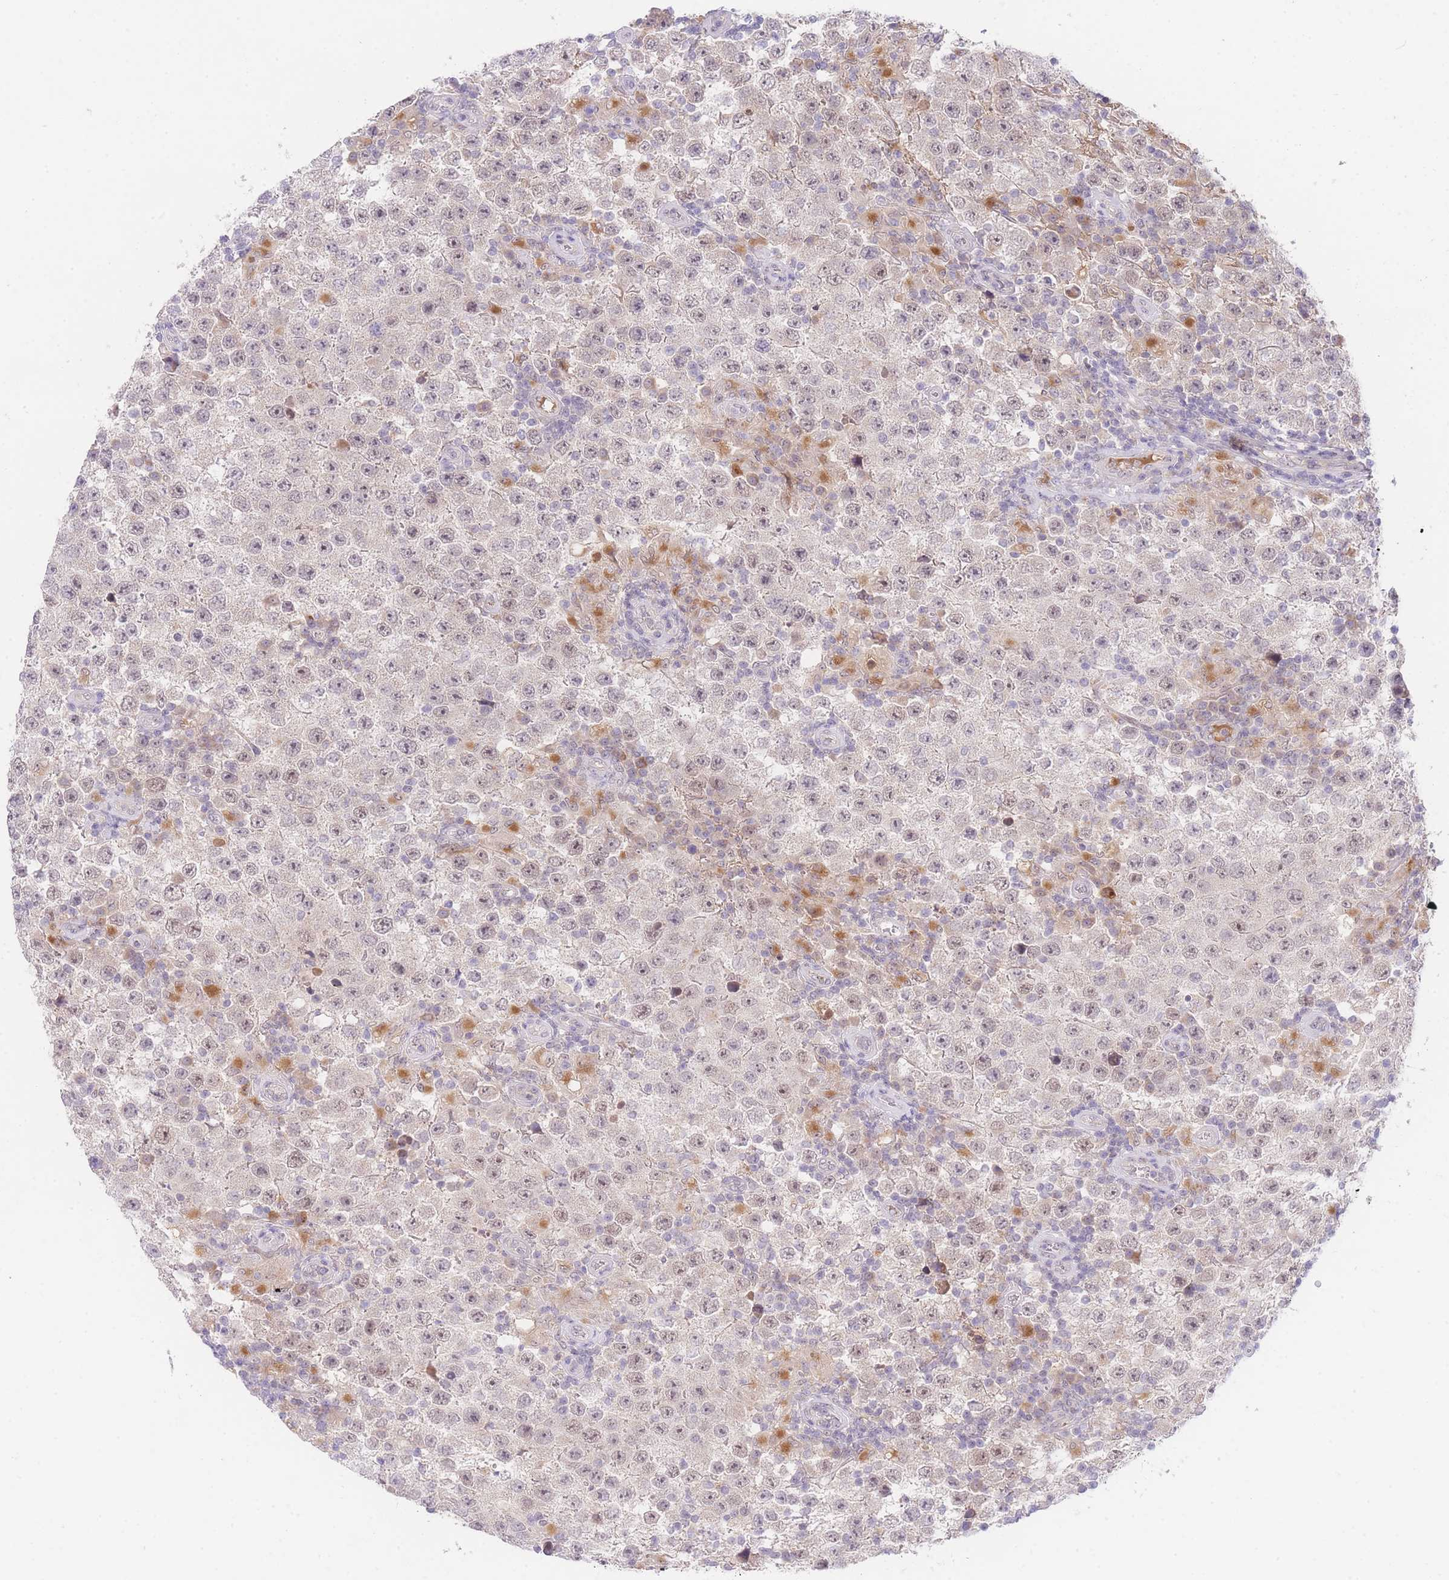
{"staining": {"intensity": "weak", "quantity": ">75%", "location": "nuclear"}, "tissue": "testis cancer", "cell_type": "Tumor cells", "image_type": "cancer", "snomed": [{"axis": "morphology", "description": "Normal tissue, NOS"}, {"axis": "morphology", "description": "Urothelial carcinoma, High grade"}, {"axis": "morphology", "description": "Seminoma, NOS"}, {"axis": "morphology", "description": "Carcinoma, Embryonal, NOS"}, {"axis": "topography", "description": "Urinary bladder"}, {"axis": "topography", "description": "Testis"}], "caption": "Human seminoma (testis) stained with a brown dye exhibits weak nuclear positive expression in about >75% of tumor cells.", "gene": "SLC25A33", "patient": {"sex": "male", "age": 41}}